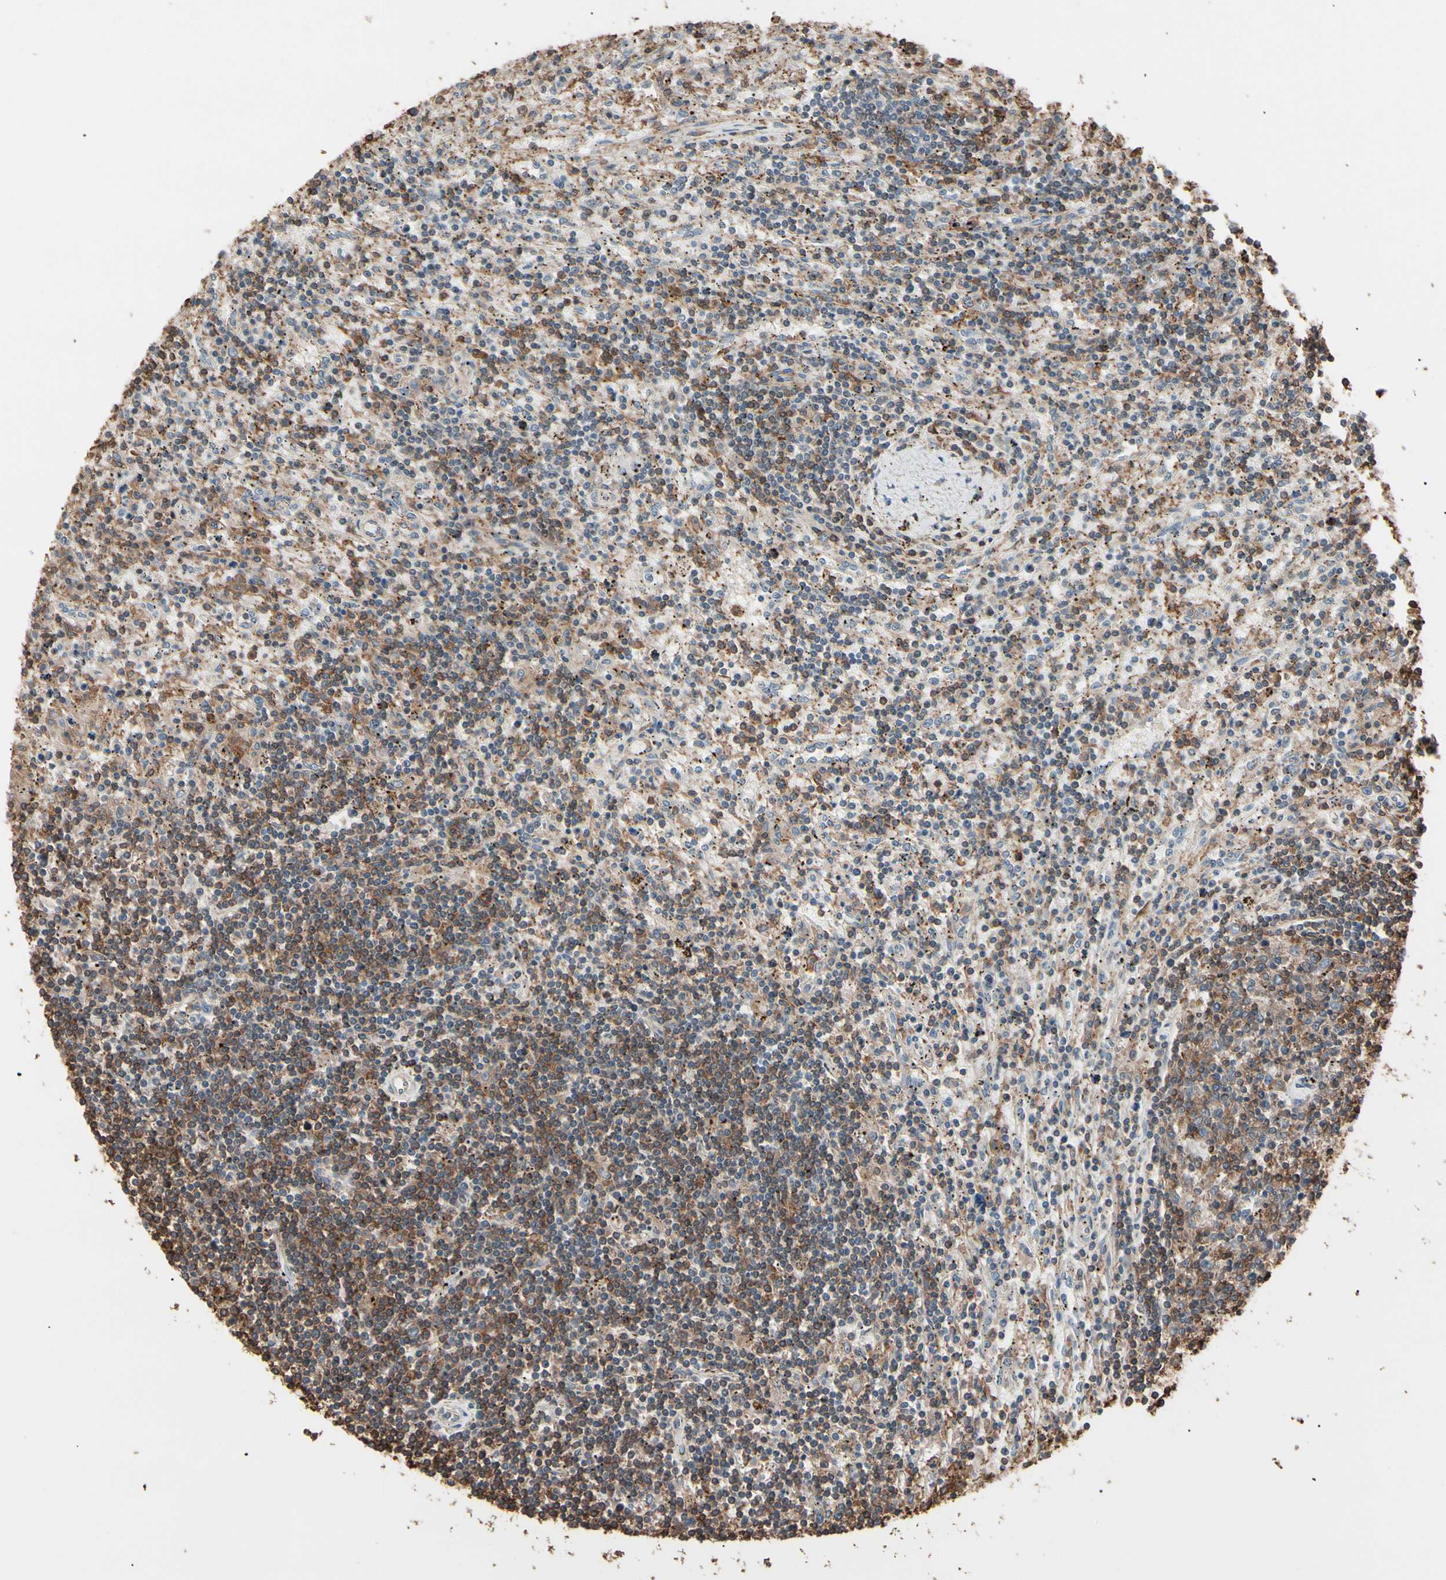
{"staining": {"intensity": "moderate", "quantity": "25%-75%", "location": "cytoplasmic/membranous"}, "tissue": "lymphoma", "cell_type": "Tumor cells", "image_type": "cancer", "snomed": [{"axis": "morphology", "description": "Malignant lymphoma, non-Hodgkin's type, Low grade"}, {"axis": "topography", "description": "Spleen"}], "caption": "This image exhibits immunohistochemistry staining of human lymphoma, with medium moderate cytoplasmic/membranous positivity in about 25%-75% of tumor cells.", "gene": "MAPK13", "patient": {"sex": "male", "age": 76}}